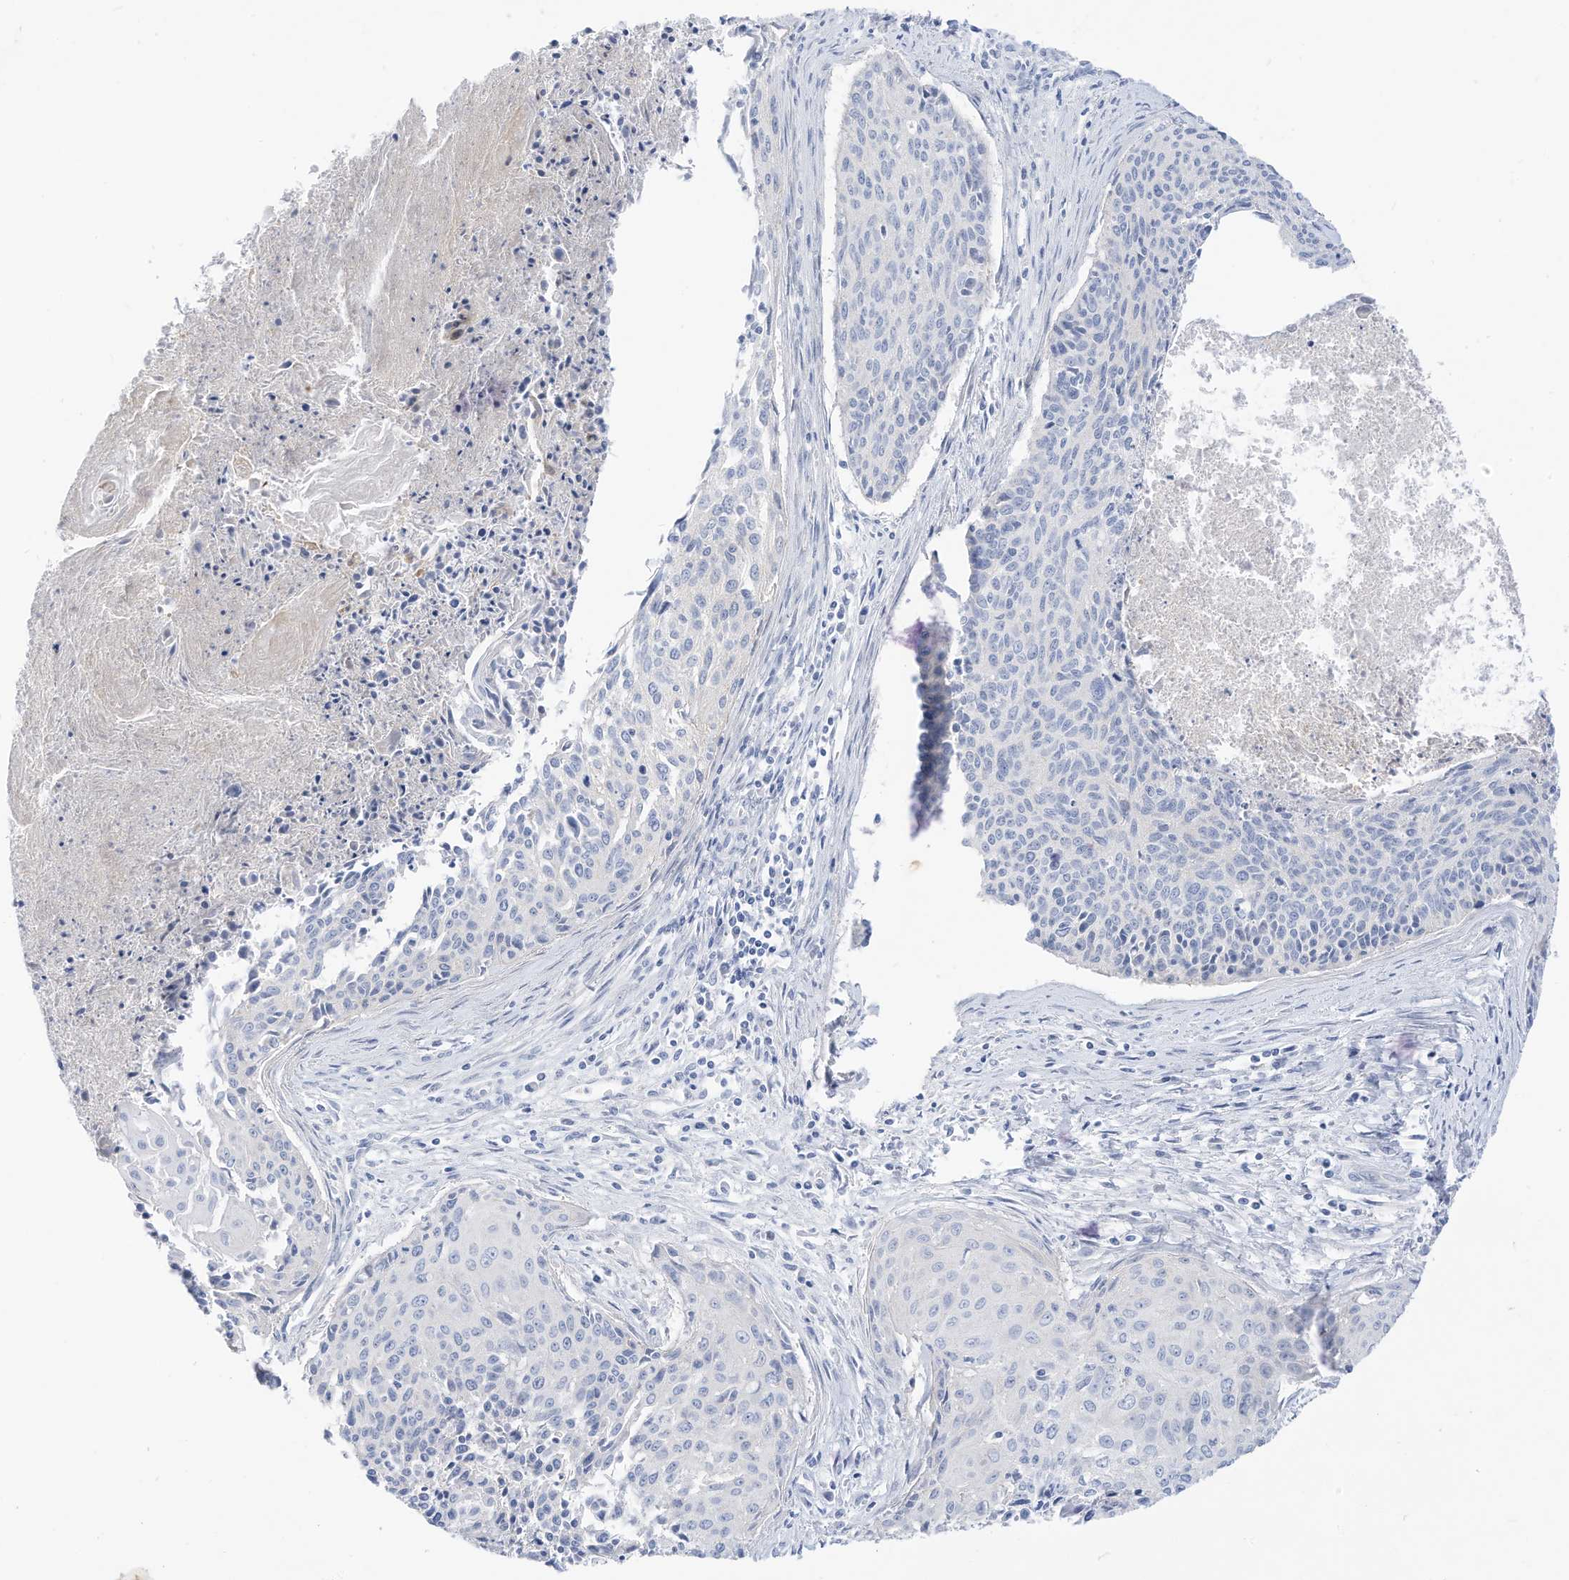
{"staining": {"intensity": "negative", "quantity": "none", "location": "none"}, "tissue": "cervical cancer", "cell_type": "Tumor cells", "image_type": "cancer", "snomed": [{"axis": "morphology", "description": "Squamous cell carcinoma, NOS"}, {"axis": "topography", "description": "Cervix"}], "caption": "Tumor cells show no significant protein staining in cervical cancer (squamous cell carcinoma).", "gene": "SPOCD1", "patient": {"sex": "female", "age": 55}}